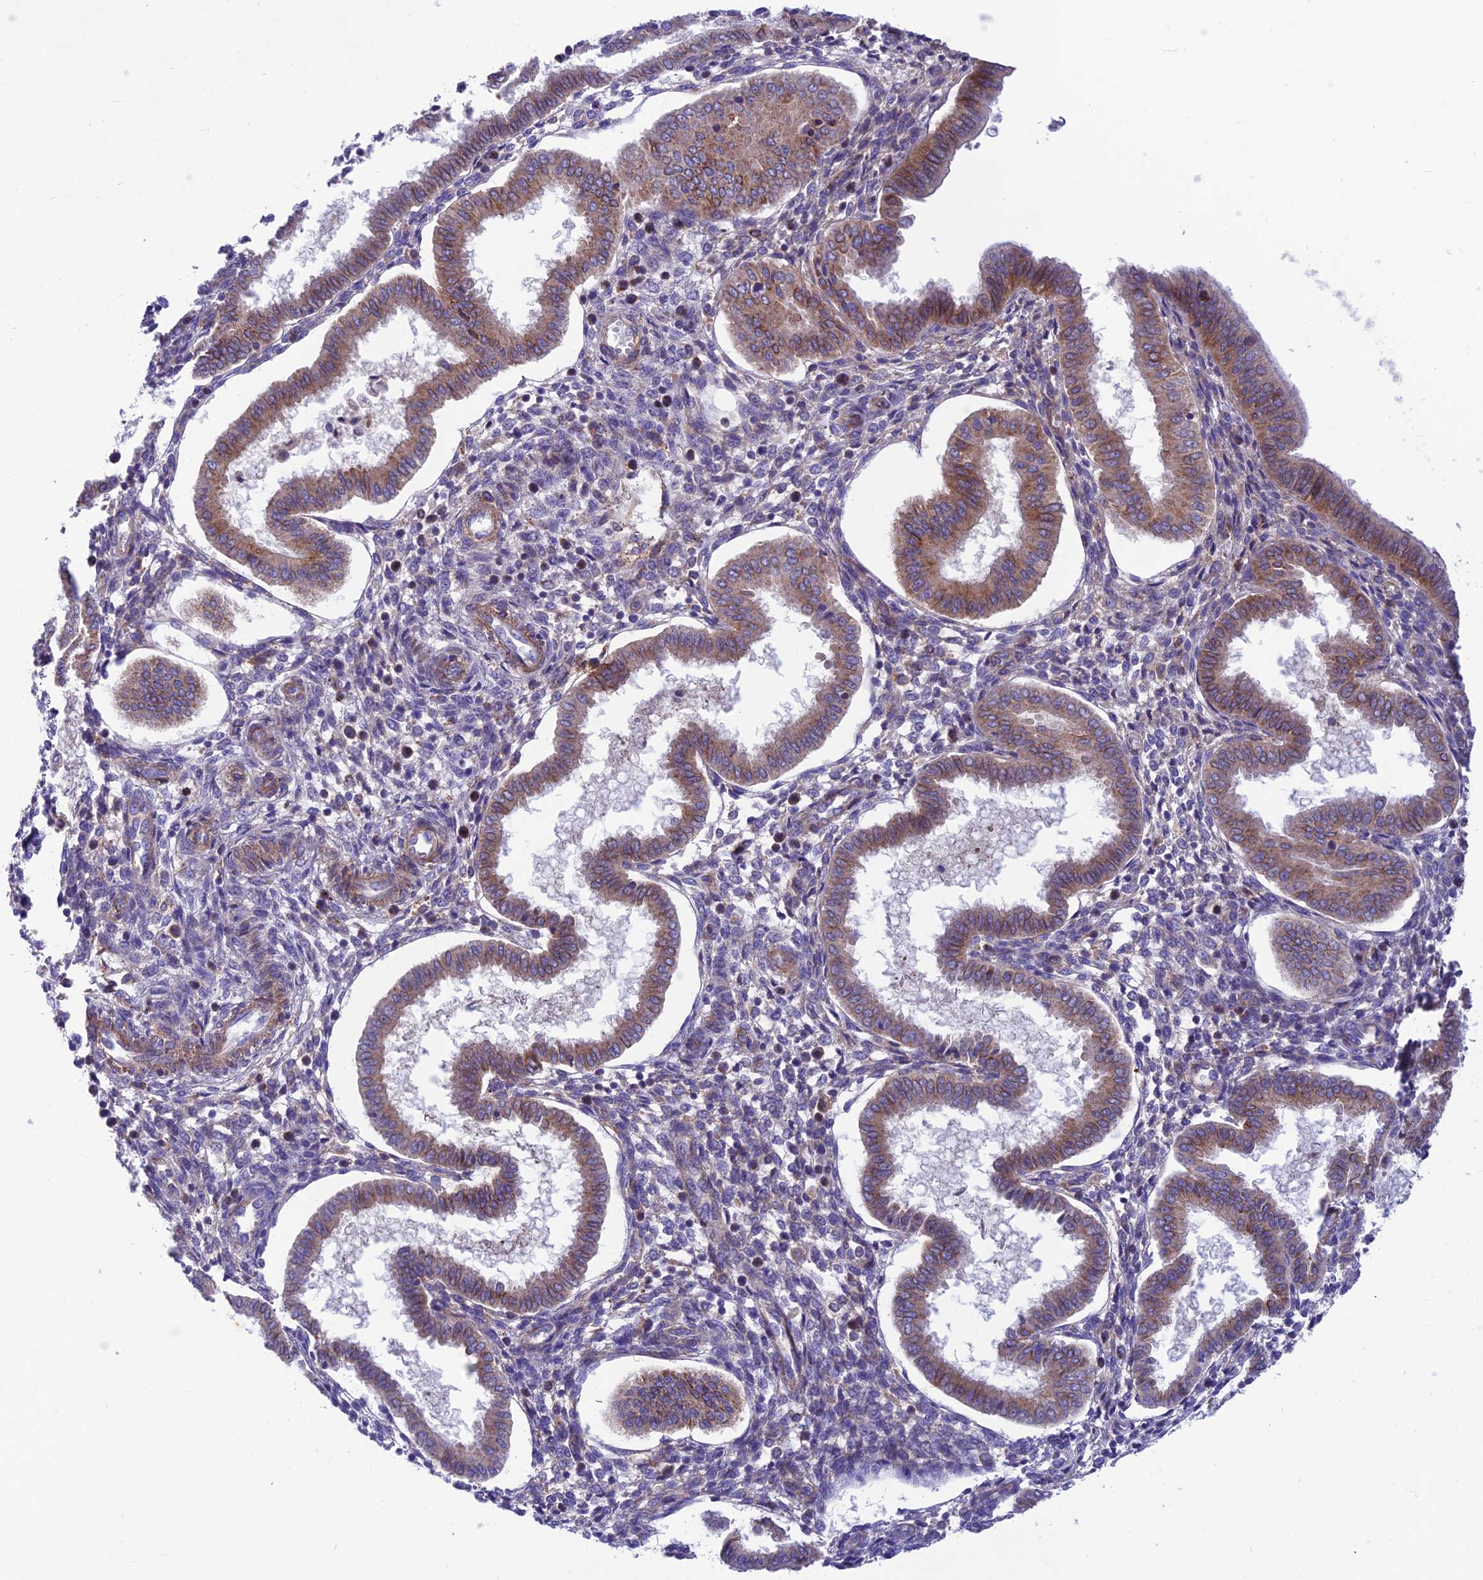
{"staining": {"intensity": "negative", "quantity": "none", "location": "none"}, "tissue": "endometrium", "cell_type": "Cells in endometrial stroma", "image_type": "normal", "snomed": [{"axis": "morphology", "description": "Normal tissue, NOS"}, {"axis": "topography", "description": "Endometrium"}], "caption": "Immunohistochemistry histopathology image of normal endometrium: endometrium stained with DAB demonstrates no significant protein staining in cells in endometrial stroma. (Immunohistochemistry (ihc), brightfield microscopy, high magnification).", "gene": "VPS16", "patient": {"sex": "female", "age": 24}}